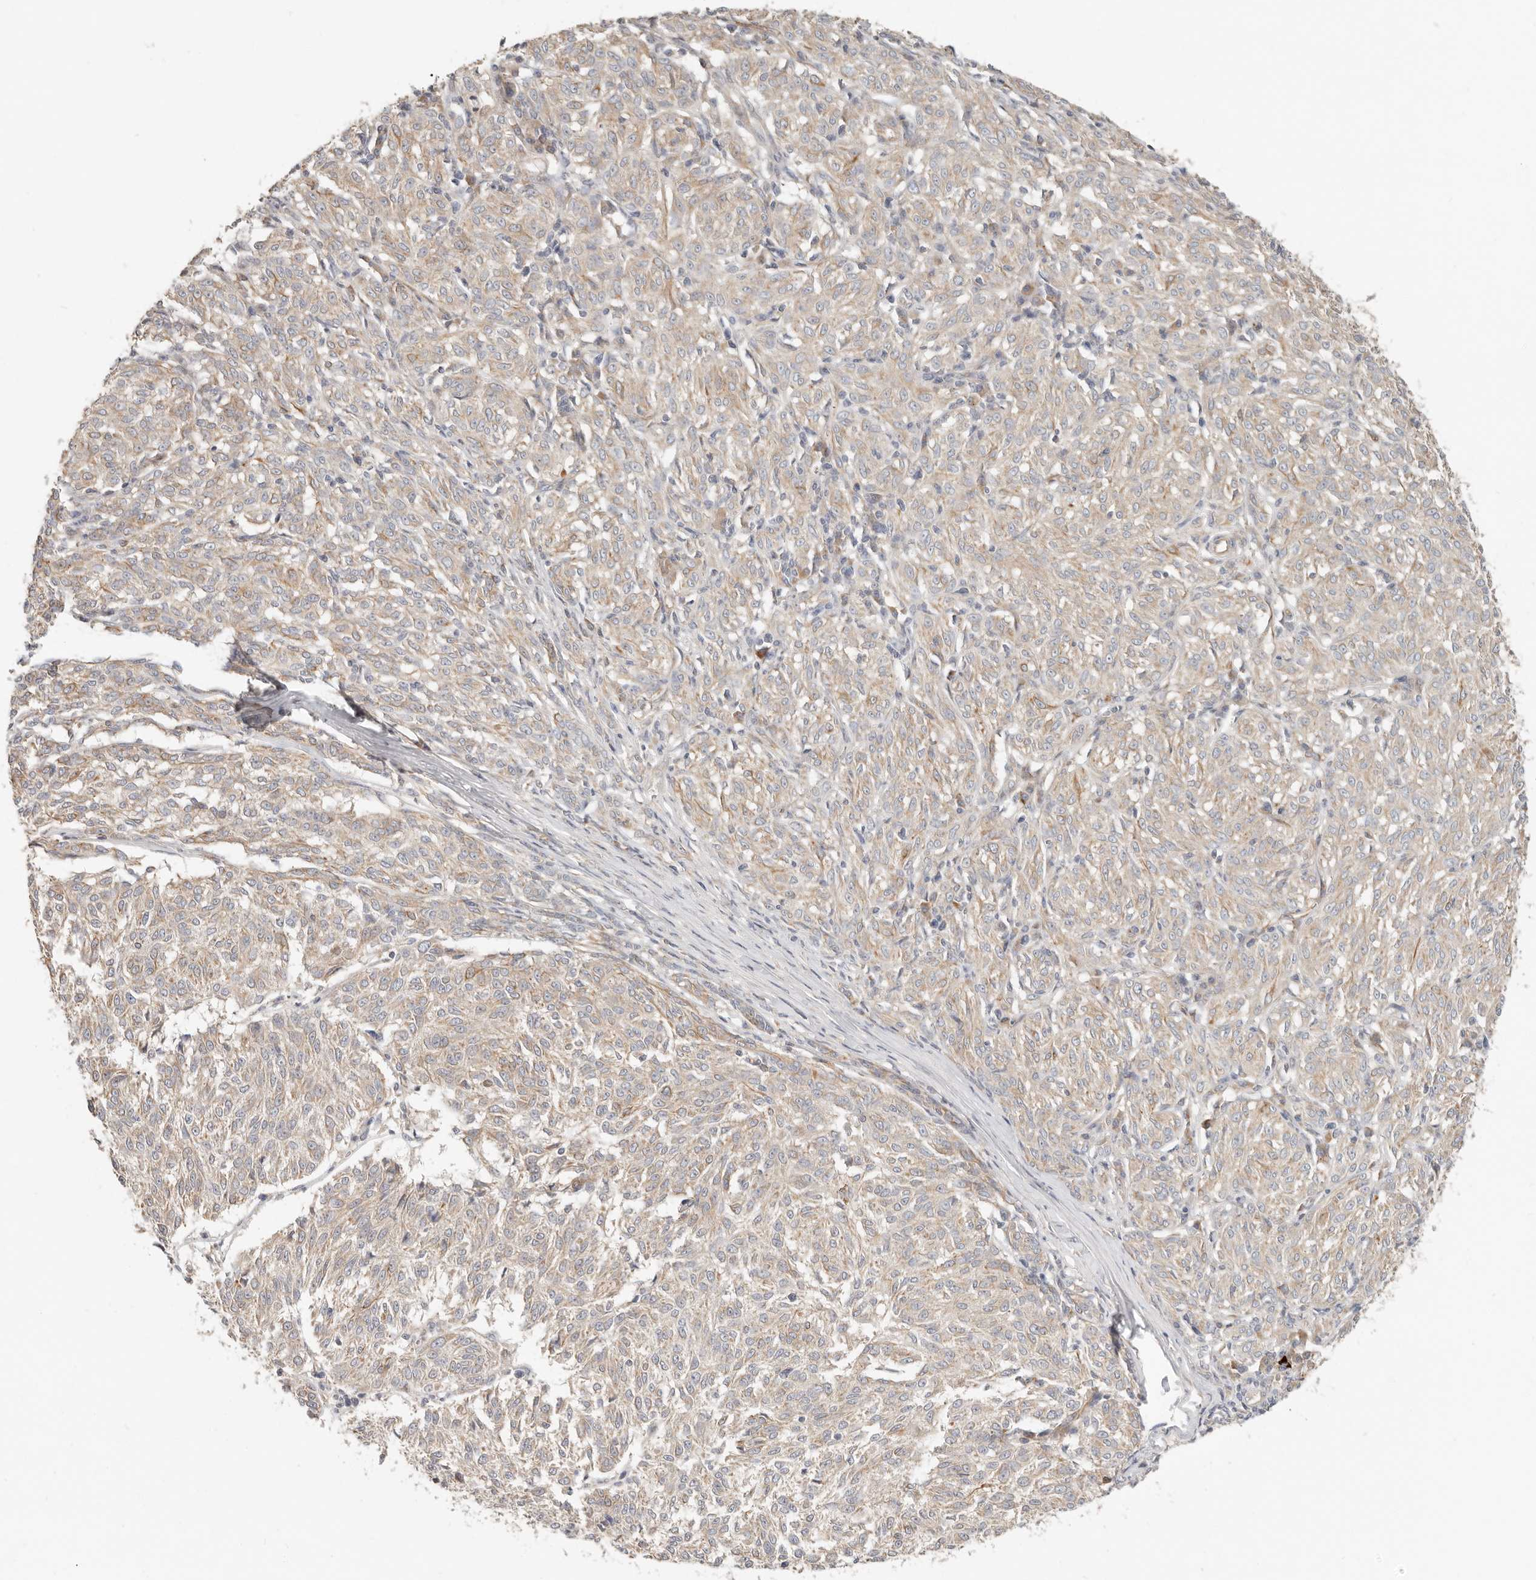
{"staining": {"intensity": "weak", "quantity": "25%-75%", "location": "cytoplasmic/membranous"}, "tissue": "melanoma", "cell_type": "Tumor cells", "image_type": "cancer", "snomed": [{"axis": "morphology", "description": "Malignant melanoma, NOS"}, {"axis": "topography", "description": "Skin"}], "caption": "Immunohistochemistry (IHC) staining of malignant melanoma, which displays low levels of weak cytoplasmic/membranous staining in about 25%-75% of tumor cells indicating weak cytoplasmic/membranous protein positivity. The staining was performed using DAB (3,3'-diaminobenzidine) (brown) for protein detection and nuclei were counterstained in hematoxylin (blue).", "gene": "SPRING1", "patient": {"sex": "female", "age": 72}}